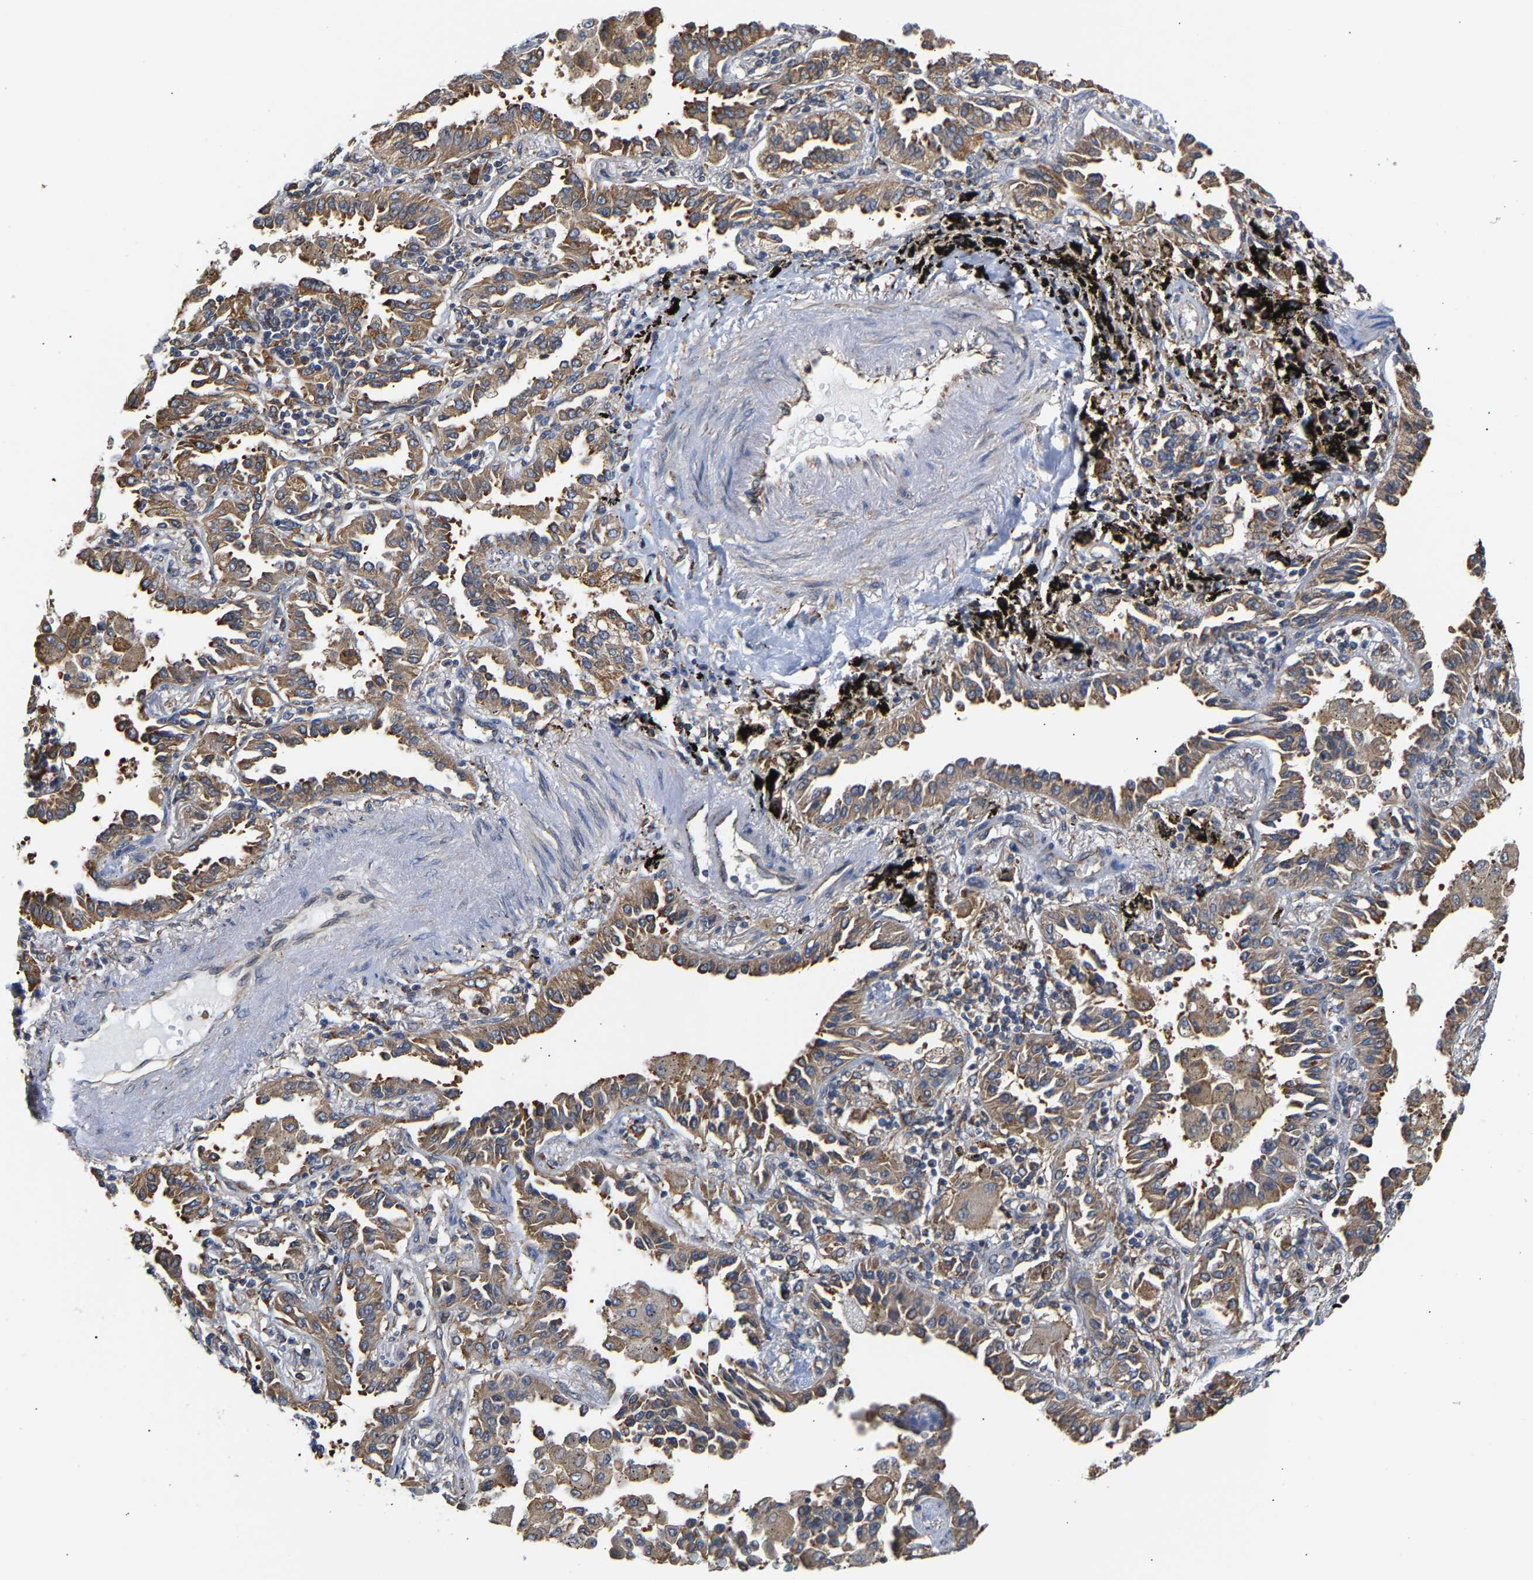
{"staining": {"intensity": "moderate", "quantity": ">75%", "location": "cytoplasmic/membranous"}, "tissue": "lung cancer", "cell_type": "Tumor cells", "image_type": "cancer", "snomed": [{"axis": "morphology", "description": "Normal tissue, NOS"}, {"axis": "morphology", "description": "Adenocarcinoma, NOS"}, {"axis": "topography", "description": "Lung"}], "caption": "Immunohistochemistry micrograph of human adenocarcinoma (lung) stained for a protein (brown), which exhibits medium levels of moderate cytoplasmic/membranous positivity in about >75% of tumor cells.", "gene": "ARAP1", "patient": {"sex": "male", "age": 59}}